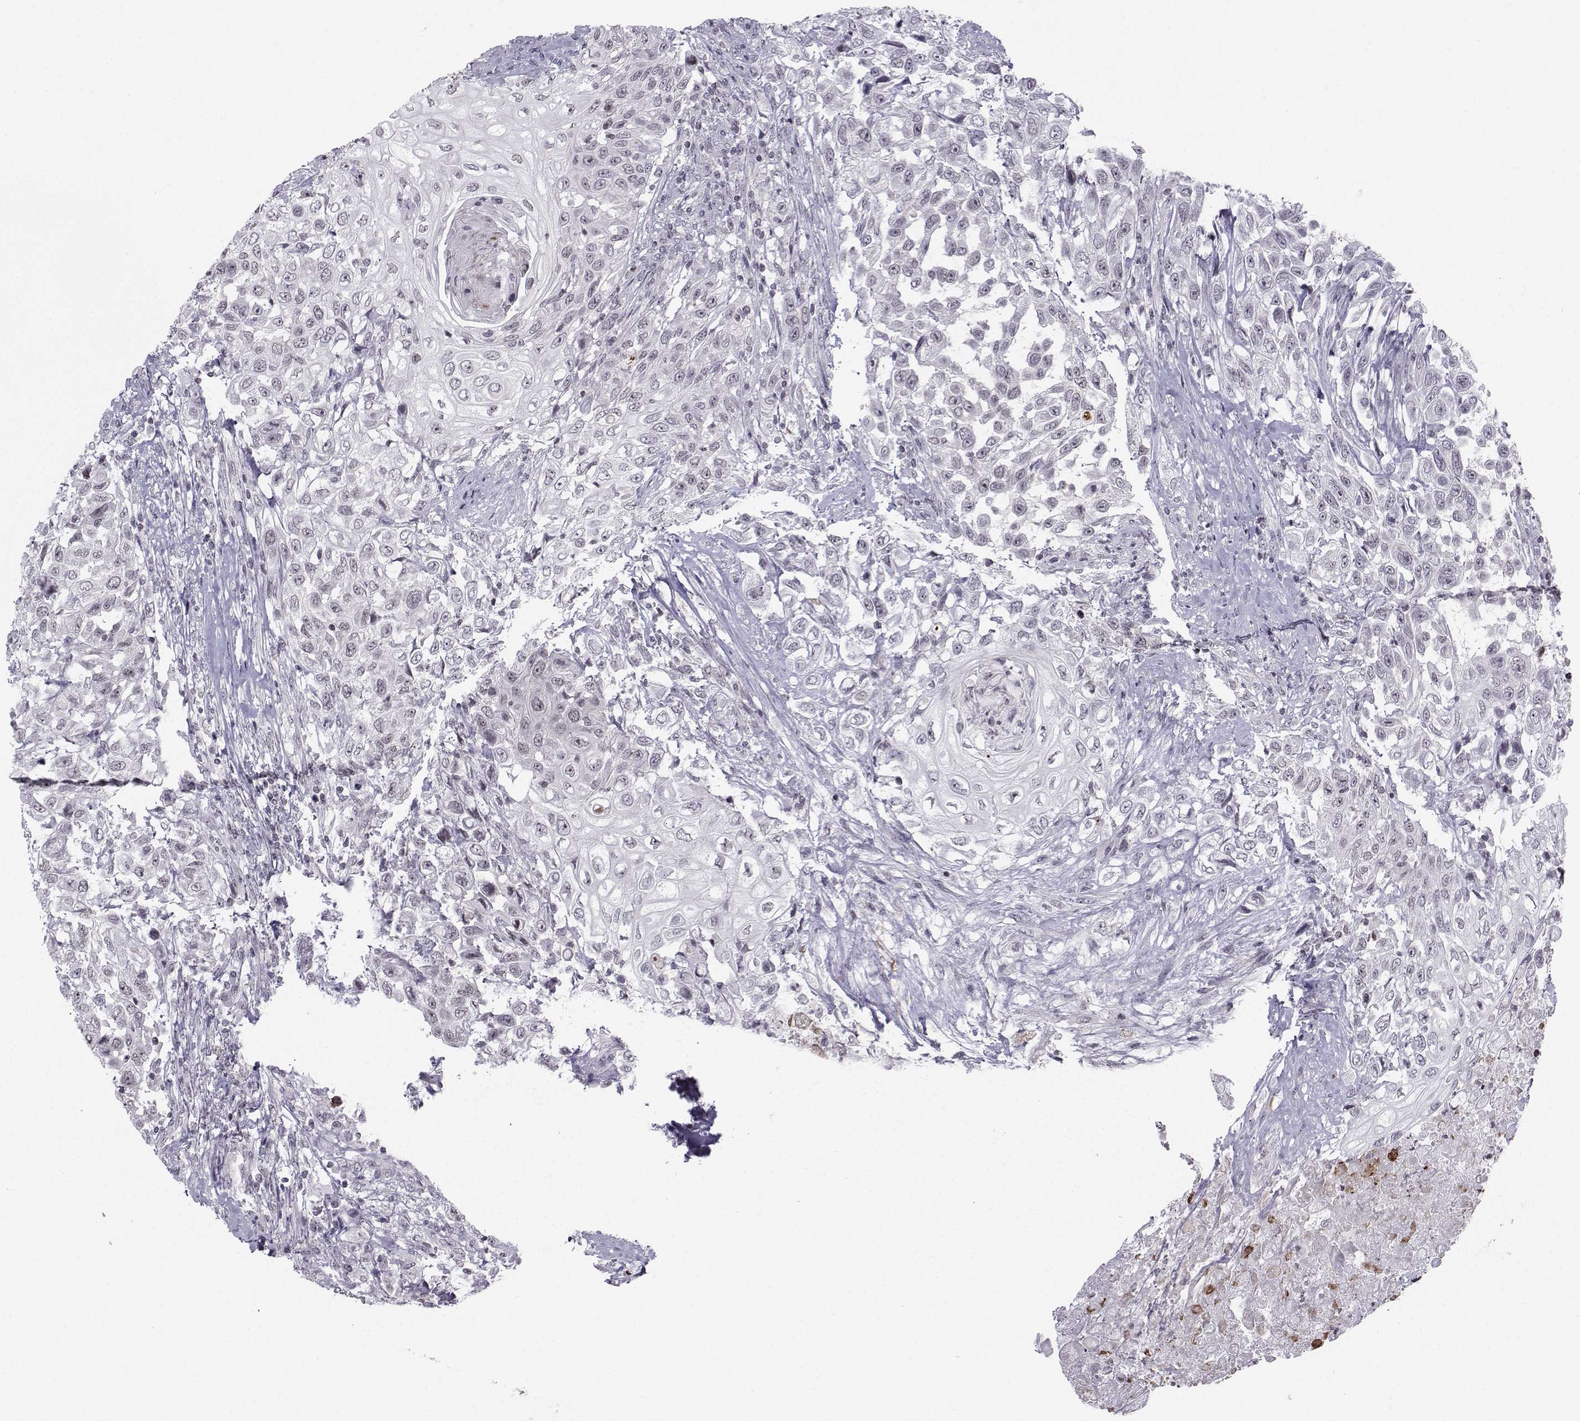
{"staining": {"intensity": "negative", "quantity": "none", "location": "none"}, "tissue": "urothelial cancer", "cell_type": "Tumor cells", "image_type": "cancer", "snomed": [{"axis": "morphology", "description": "Urothelial carcinoma, High grade"}, {"axis": "topography", "description": "Urinary bladder"}], "caption": "Immunohistochemistry of urothelial cancer displays no expression in tumor cells.", "gene": "MARCHF4", "patient": {"sex": "female", "age": 56}}